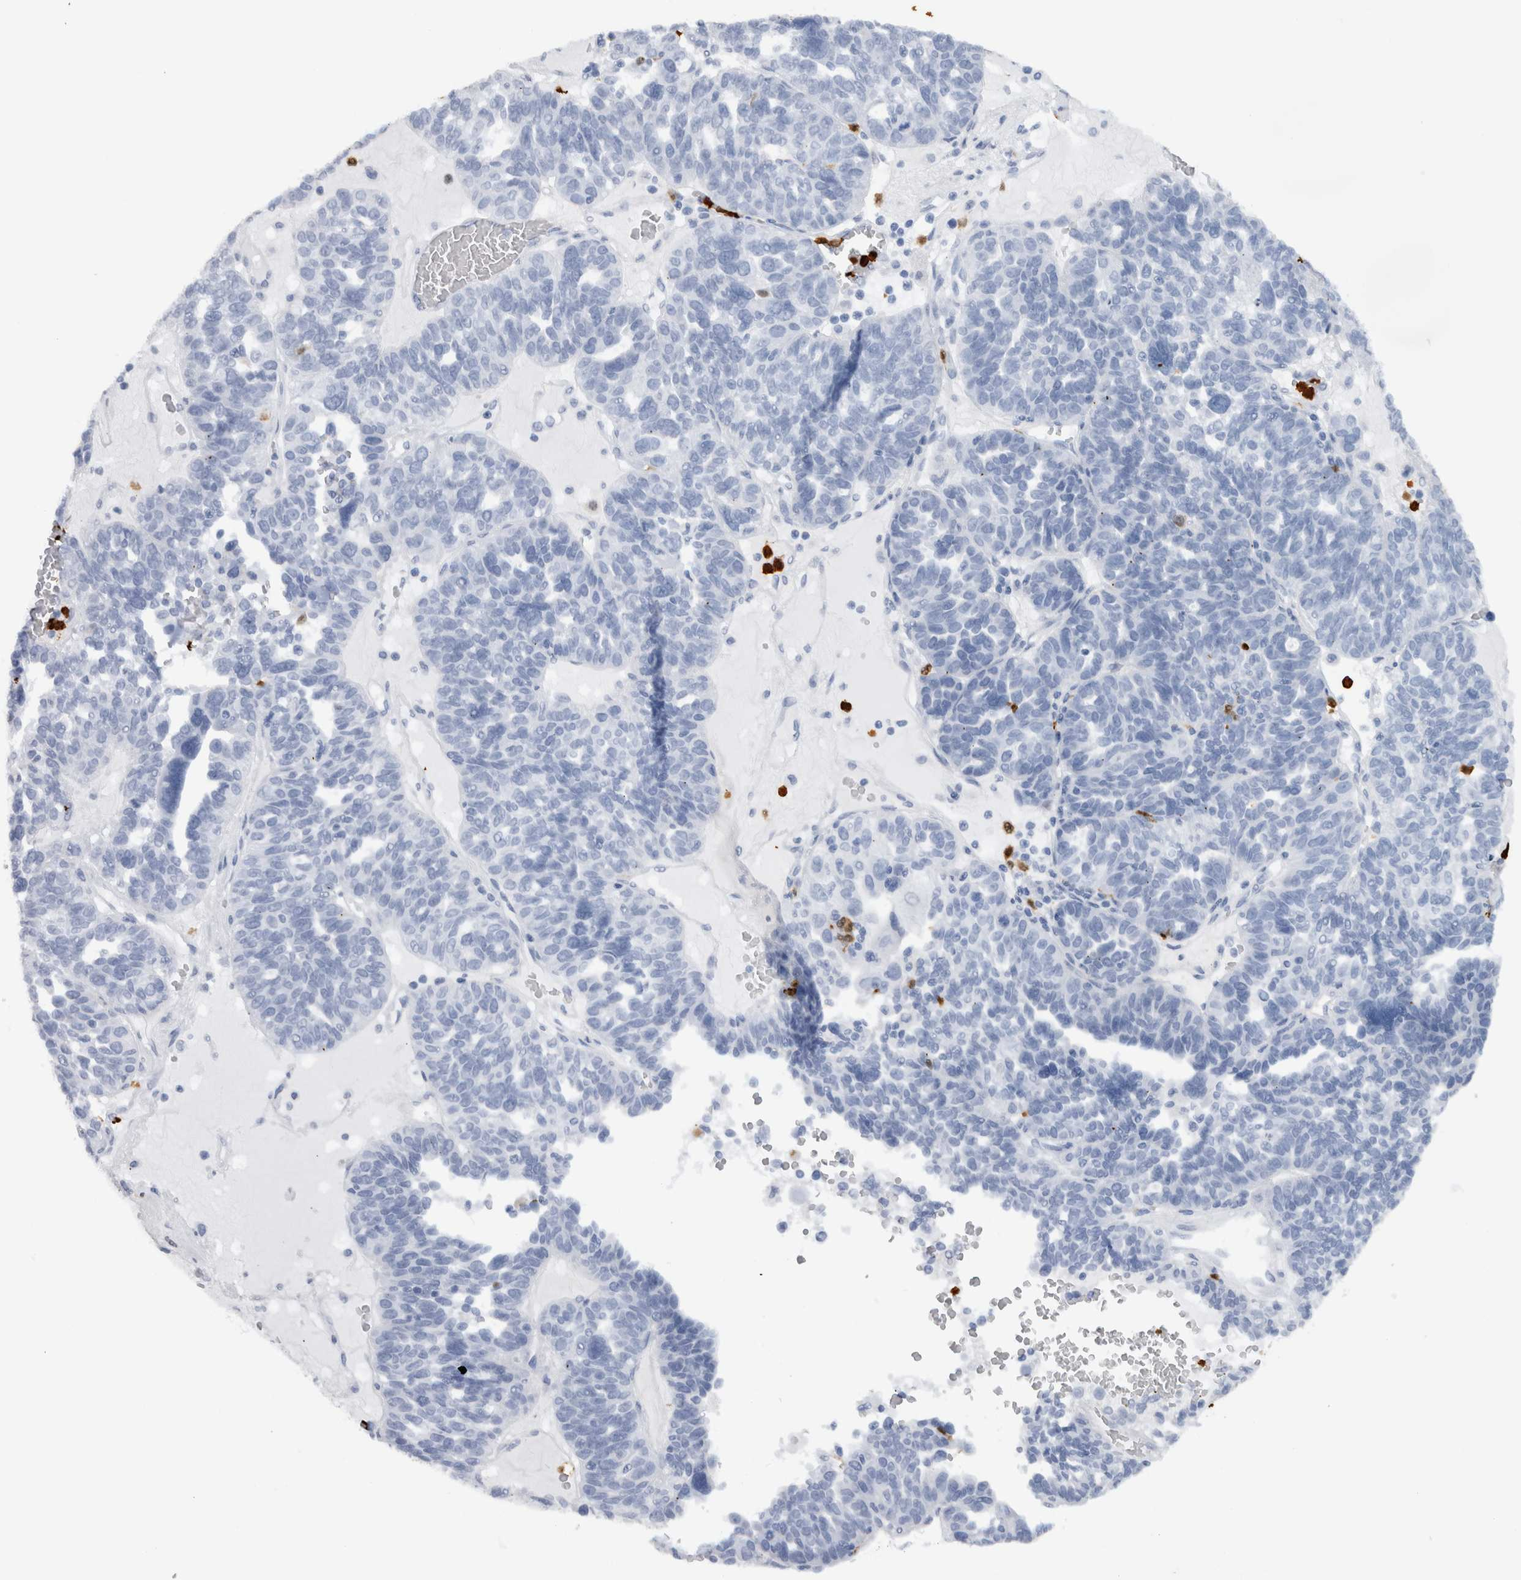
{"staining": {"intensity": "negative", "quantity": "none", "location": "none"}, "tissue": "ovarian cancer", "cell_type": "Tumor cells", "image_type": "cancer", "snomed": [{"axis": "morphology", "description": "Cystadenocarcinoma, serous, NOS"}, {"axis": "topography", "description": "Ovary"}], "caption": "This photomicrograph is of ovarian cancer (serous cystadenocarcinoma) stained with immunohistochemistry to label a protein in brown with the nuclei are counter-stained blue. There is no expression in tumor cells. Nuclei are stained in blue.", "gene": "S100A8", "patient": {"sex": "female", "age": 59}}